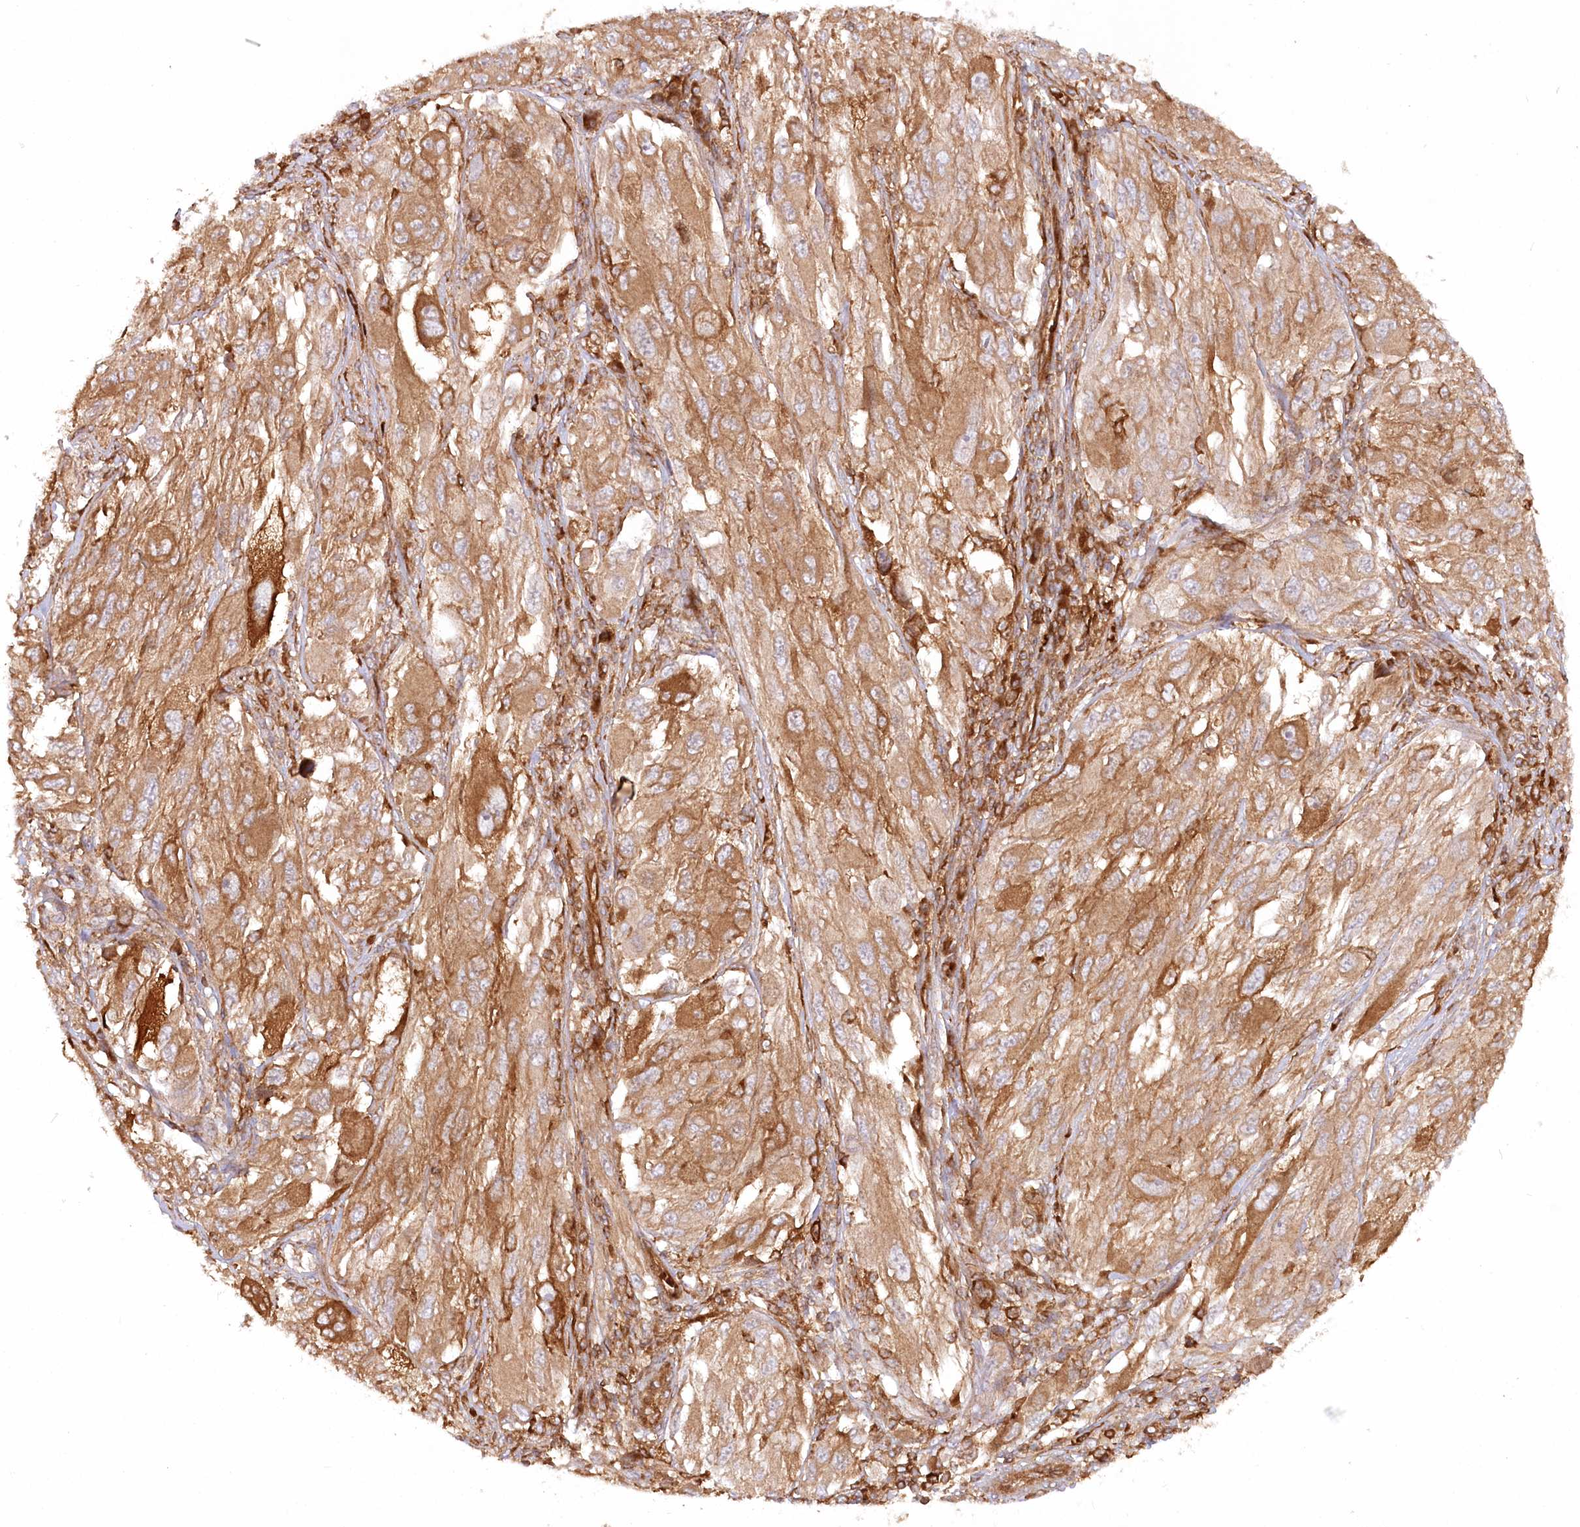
{"staining": {"intensity": "moderate", "quantity": ">75%", "location": "cytoplasmic/membranous"}, "tissue": "melanoma", "cell_type": "Tumor cells", "image_type": "cancer", "snomed": [{"axis": "morphology", "description": "Malignant melanoma, NOS"}, {"axis": "topography", "description": "Skin"}], "caption": "Protein expression analysis of human malignant melanoma reveals moderate cytoplasmic/membranous positivity in about >75% of tumor cells.", "gene": "PAIP2", "patient": {"sex": "female", "age": 91}}